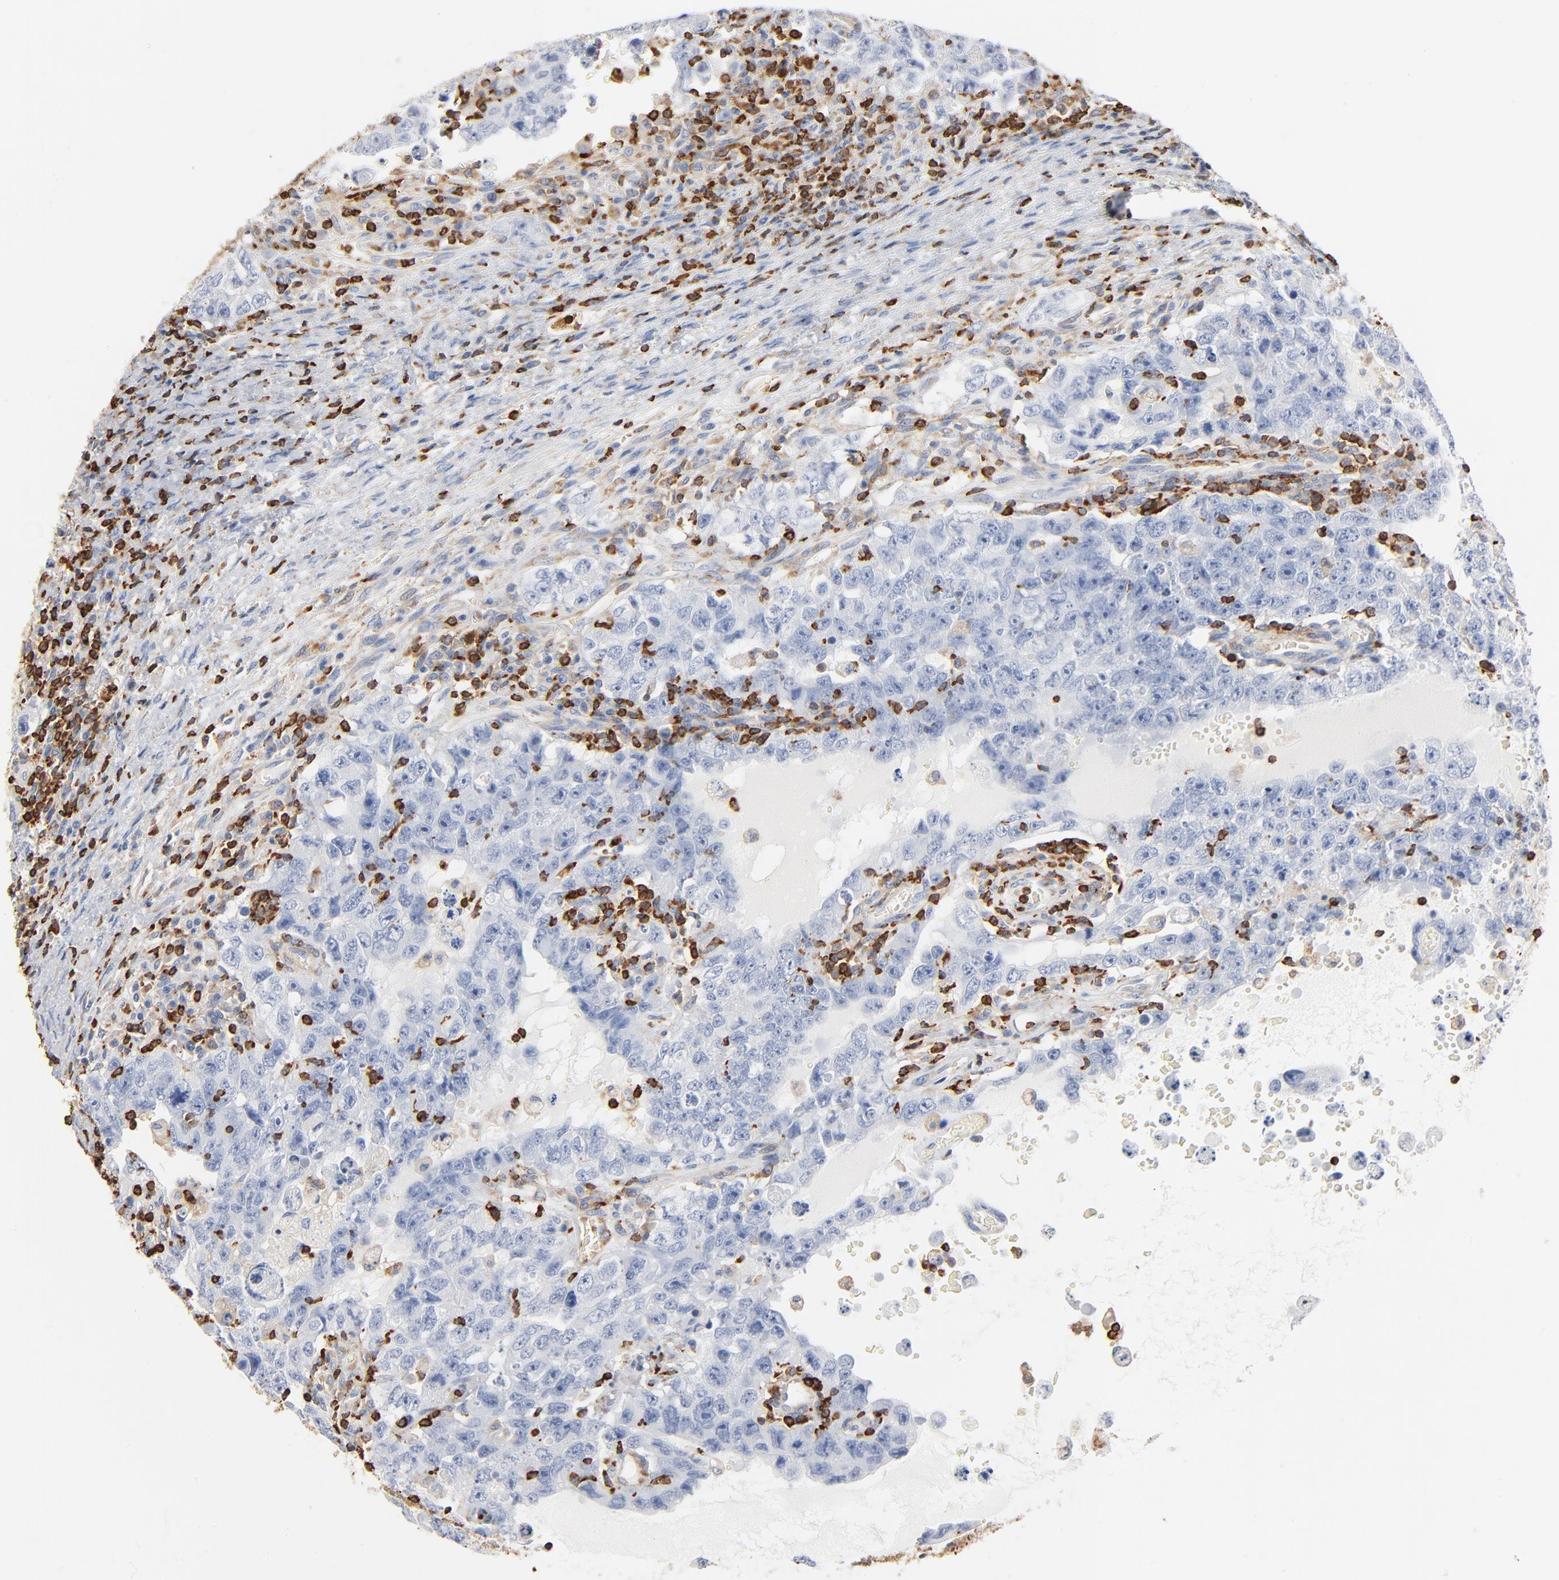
{"staining": {"intensity": "negative", "quantity": "none", "location": "none"}, "tissue": "testis cancer", "cell_type": "Tumor cells", "image_type": "cancer", "snomed": [{"axis": "morphology", "description": "Carcinoma, Embryonal, NOS"}, {"axis": "topography", "description": "Testis"}], "caption": "Testis cancer stained for a protein using immunohistochemistry (IHC) displays no expression tumor cells.", "gene": "SH3KBP1", "patient": {"sex": "male", "age": 26}}